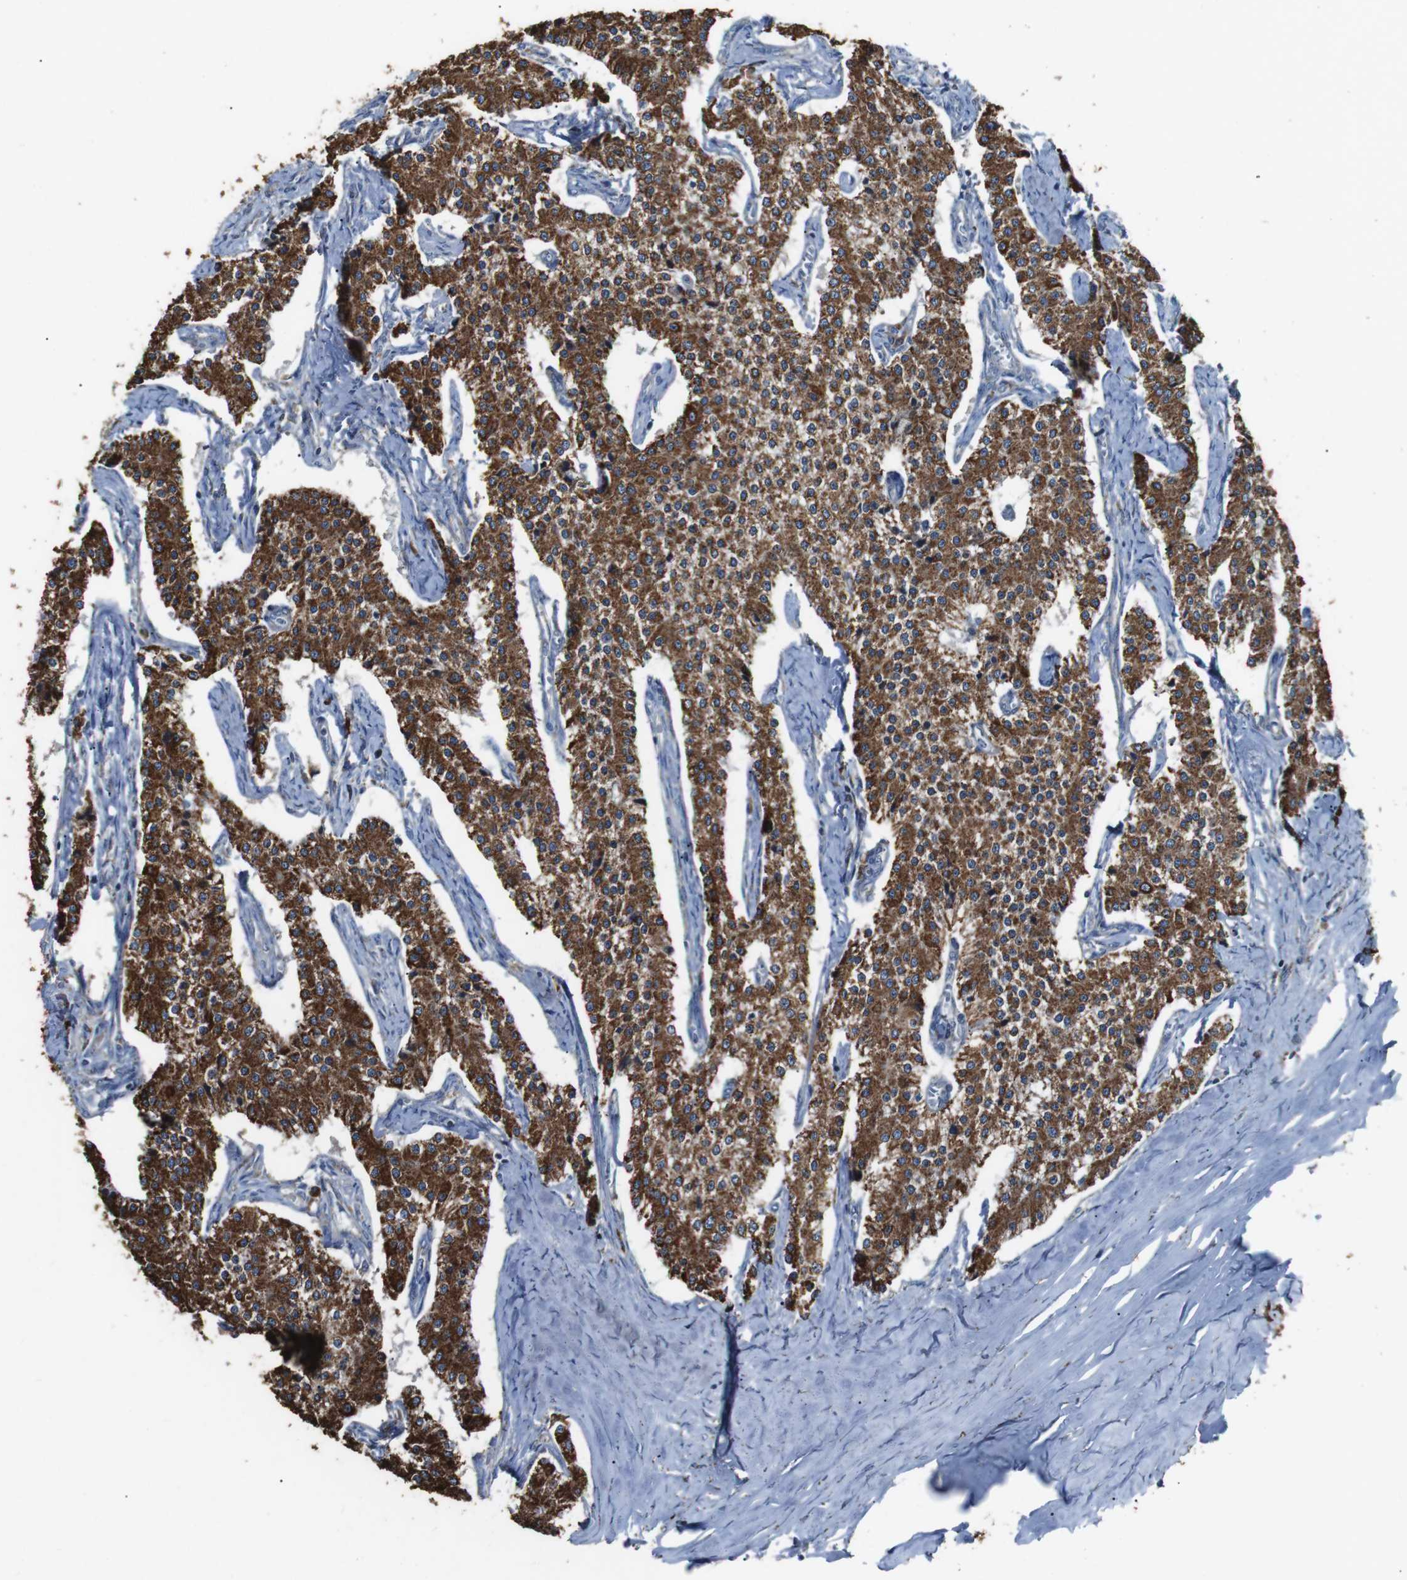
{"staining": {"intensity": "moderate", "quantity": ">75%", "location": "cytoplasmic/membranous"}, "tissue": "carcinoid", "cell_type": "Tumor cells", "image_type": "cancer", "snomed": [{"axis": "morphology", "description": "Carcinoid, malignant, NOS"}, {"axis": "topography", "description": "Colon"}], "caption": "Protein analysis of carcinoid tissue reveals moderate cytoplasmic/membranous staining in approximately >75% of tumor cells.", "gene": "CISD2", "patient": {"sex": "female", "age": 52}}